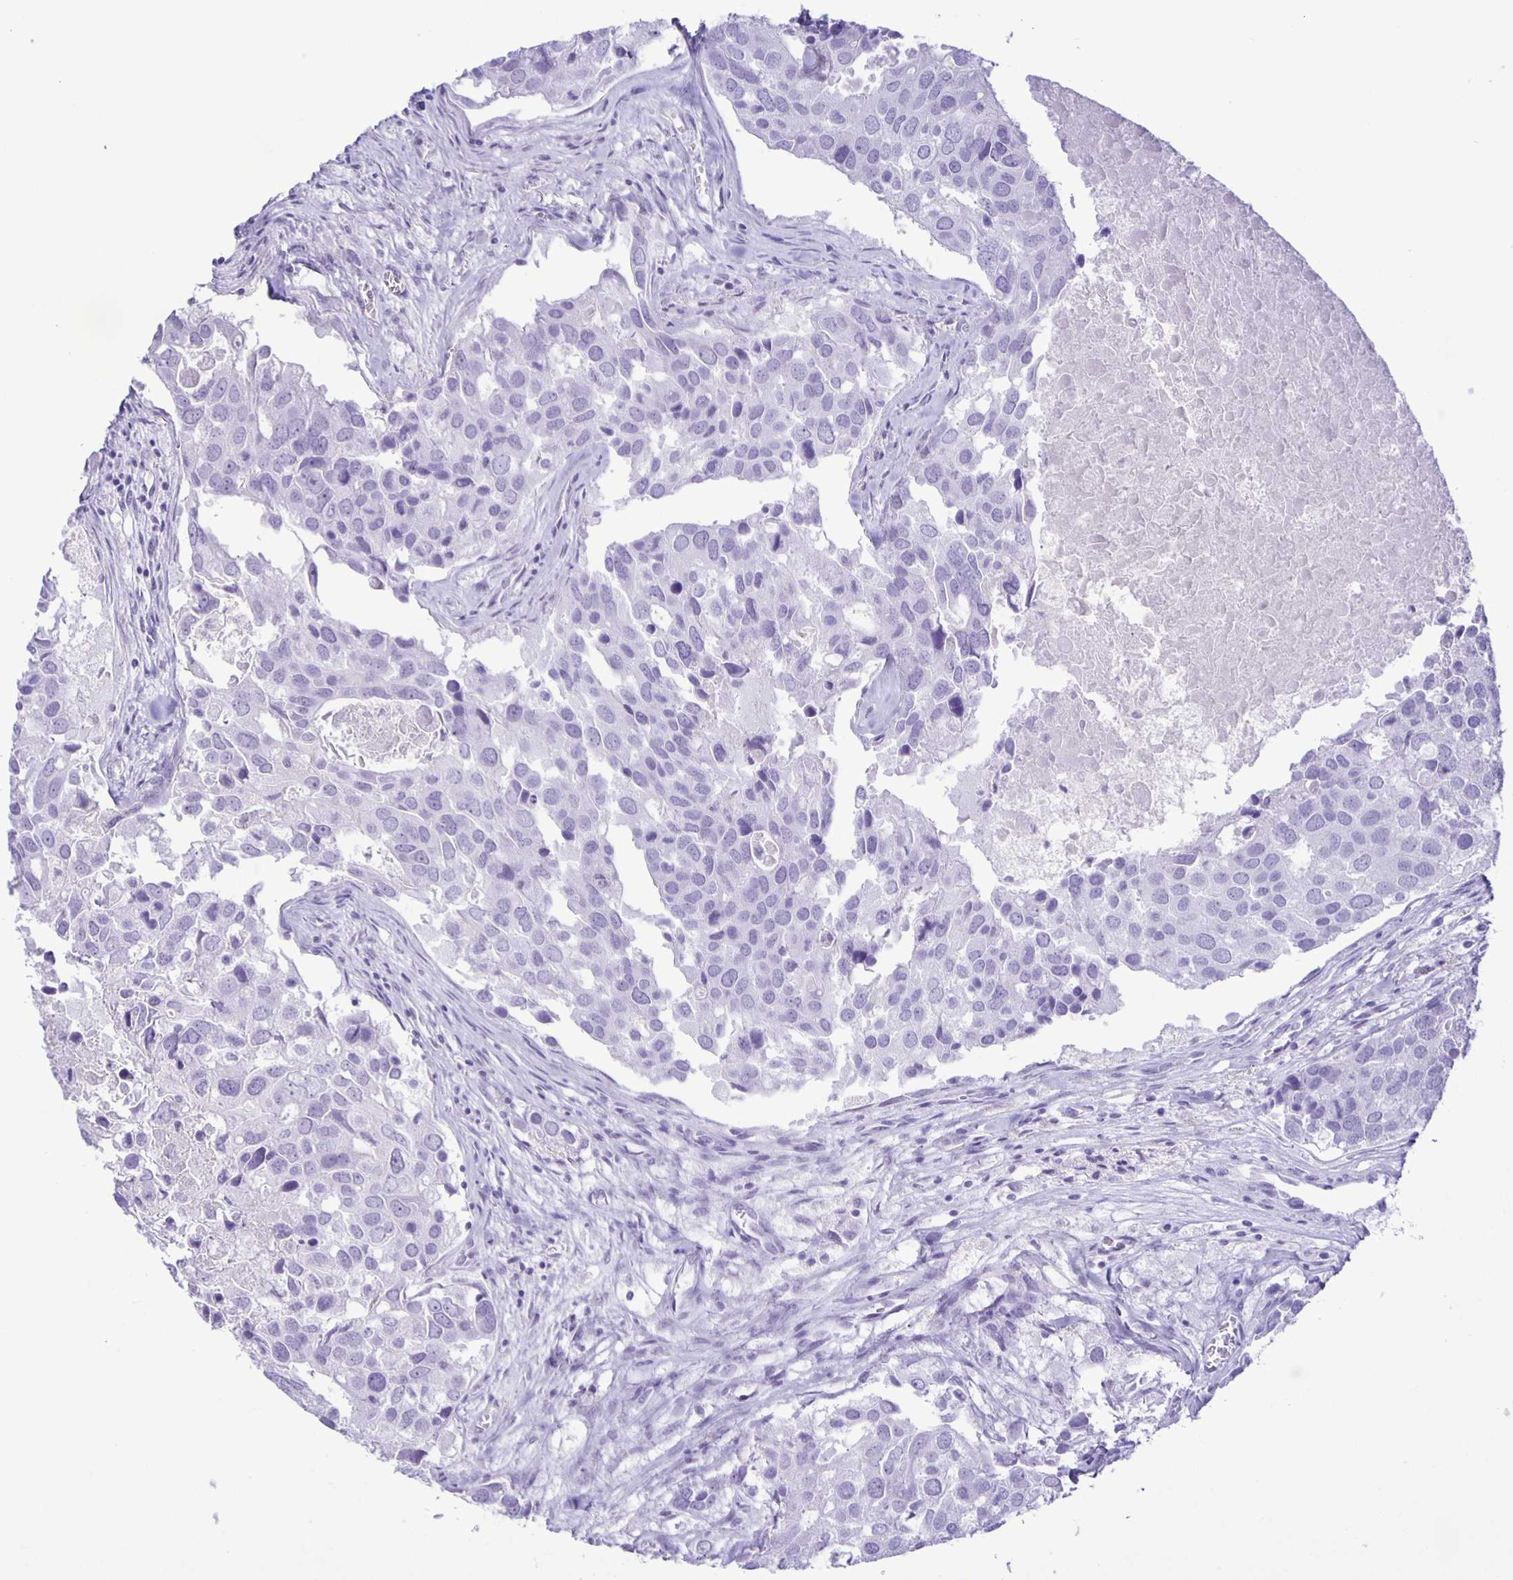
{"staining": {"intensity": "negative", "quantity": "none", "location": "none"}, "tissue": "breast cancer", "cell_type": "Tumor cells", "image_type": "cancer", "snomed": [{"axis": "morphology", "description": "Duct carcinoma"}, {"axis": "topography", "description": "Breast"}], "caption": "This image is of breast cancer (intraductal carcinoma) stained with immunohistochemistry to label a protein in brown with the nuclei are counter-stained blue. There is no positivity in tumor cells.", "gene": "EZHIP", "patient": {"sex": "female", "age": 83}}